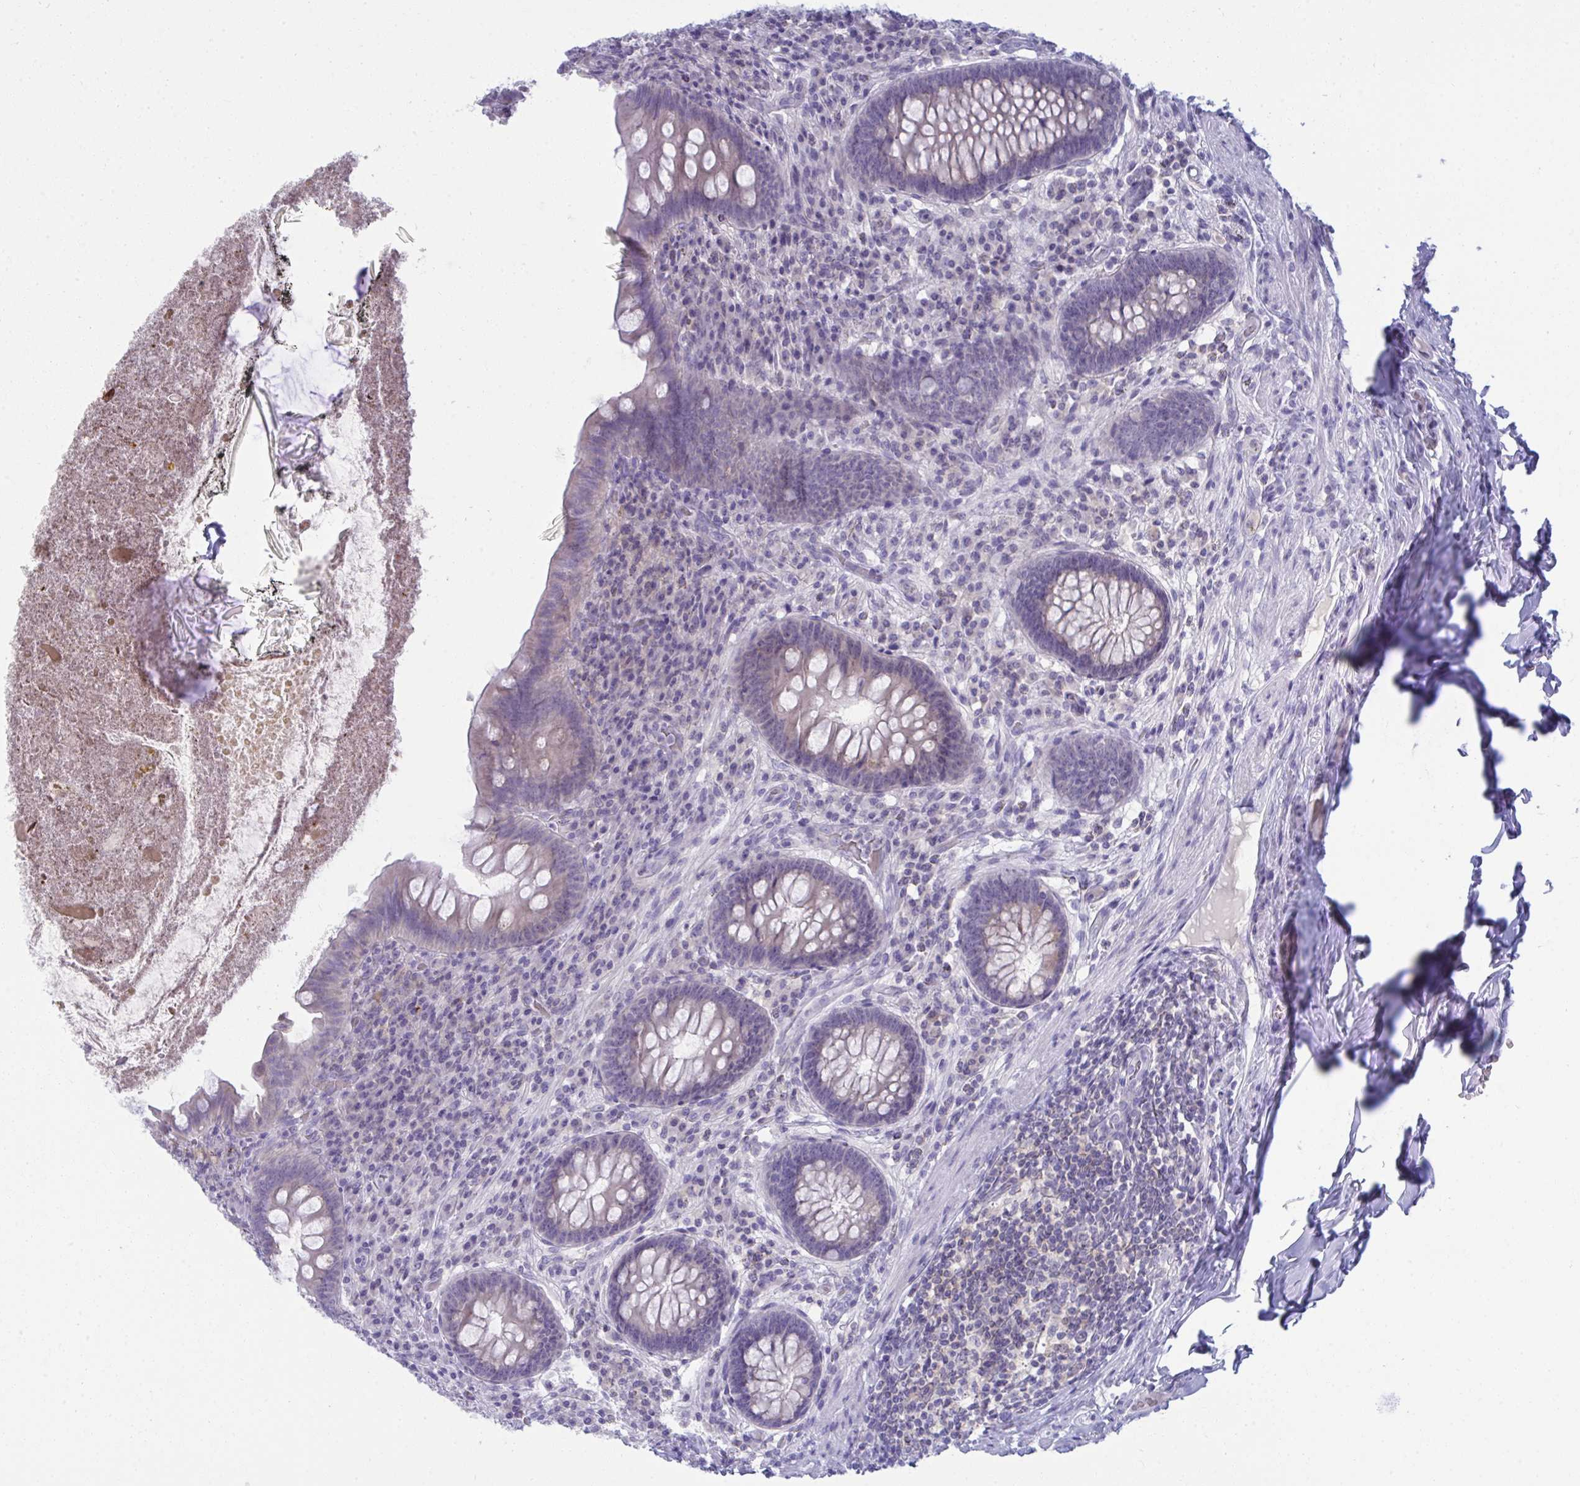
{"staining": {"intensity": "negative", "quantity": "none", "location": "none"}, "tissue": "appendix", "cell_type": "Glandular cells", "image_type": "normal", "snomed": [{"axis": "morphology", "description": "Normal tissue, NOS"}, {"axis": "topography", "description": "Appendix"}], "caption": "The image shows no staining of glandular cells in normal appendix. (DAB (3,3'-diaminobenzidine) IHC, high magnification).", "gene": "RANBP2", "patient": {"sex": "male", "age": 71}}